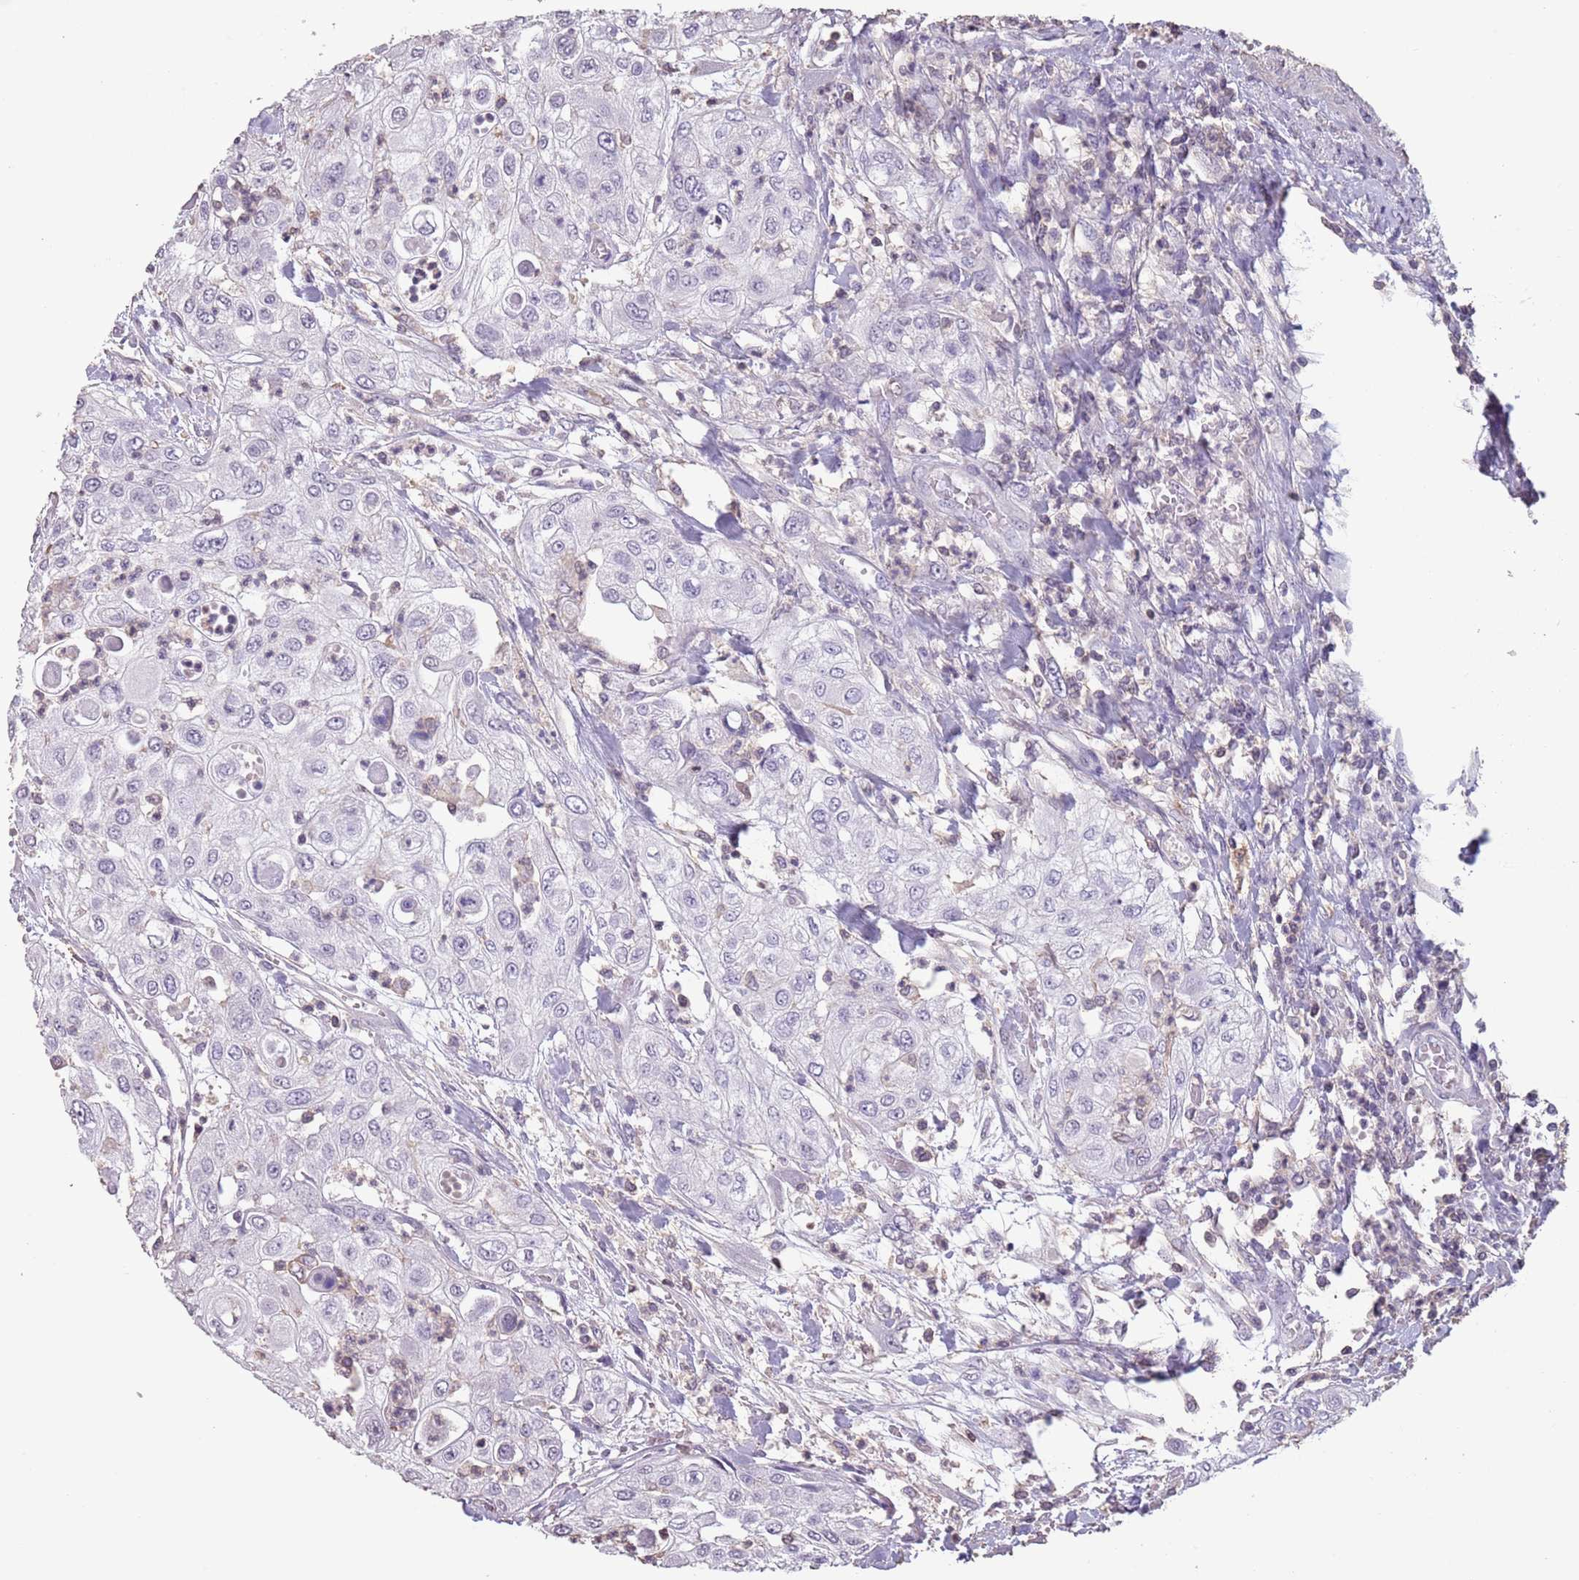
{"staining": {"intensity": "negative", "quantity": "none", "location": "none"}, "tissue": "urothelial cancer", "cell_type": "Tumor cells", "image_type": "cancer", "snomed": [{"axis": "morphology", "description": "Urothelial carcinoma, High grade"}, {"axis": "topography", "description": "Urinary bladder"}], "caption": "The immunohistochemistry image has no significant expression in tumor cells of urothelial cancer tissue.", "gene": "SUN5", "patient": {"sex": "female", "age": 79}}